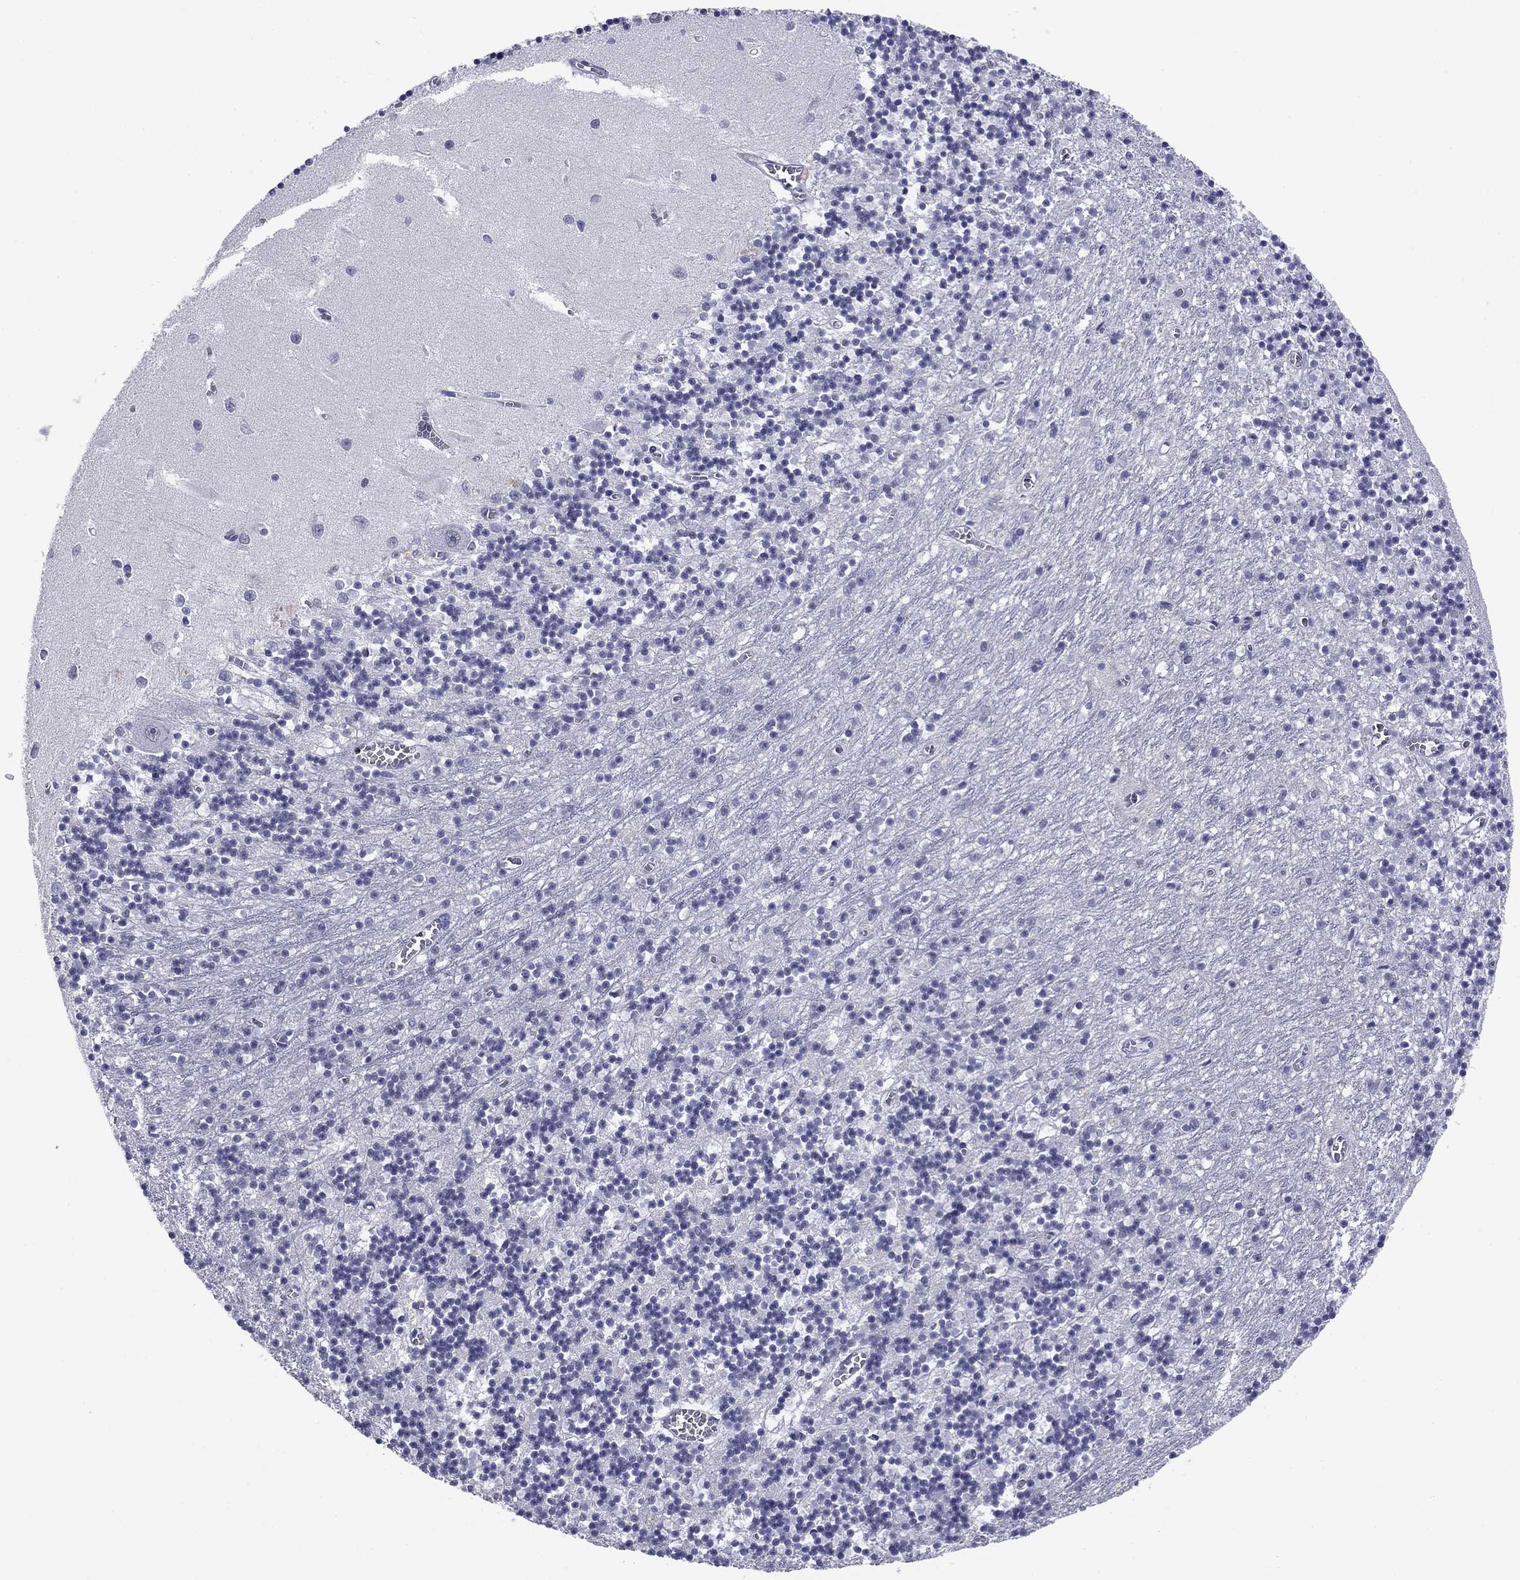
{"staining": {"intensity": "negative", "quantity": "none", "location": "none"}, "tissue": "cerebellum", "cell_type": "Cells in granular layer", "image_type": "normal", "snomed": [{"axis": "morphology", "description": "Normal tissue, NOS"}, {"axis": "topography", "description": "Cerebellum"}], "caption": "An IHC image of benign cerebellum is shown. There is no staining in cells in granular layer of cerebellum. (Brightfield microscopy of DAB immunohistochemistry (IHC) at high magnification).", "gene": "HAO1", "patient": {"sex": "female", "age": 64}}